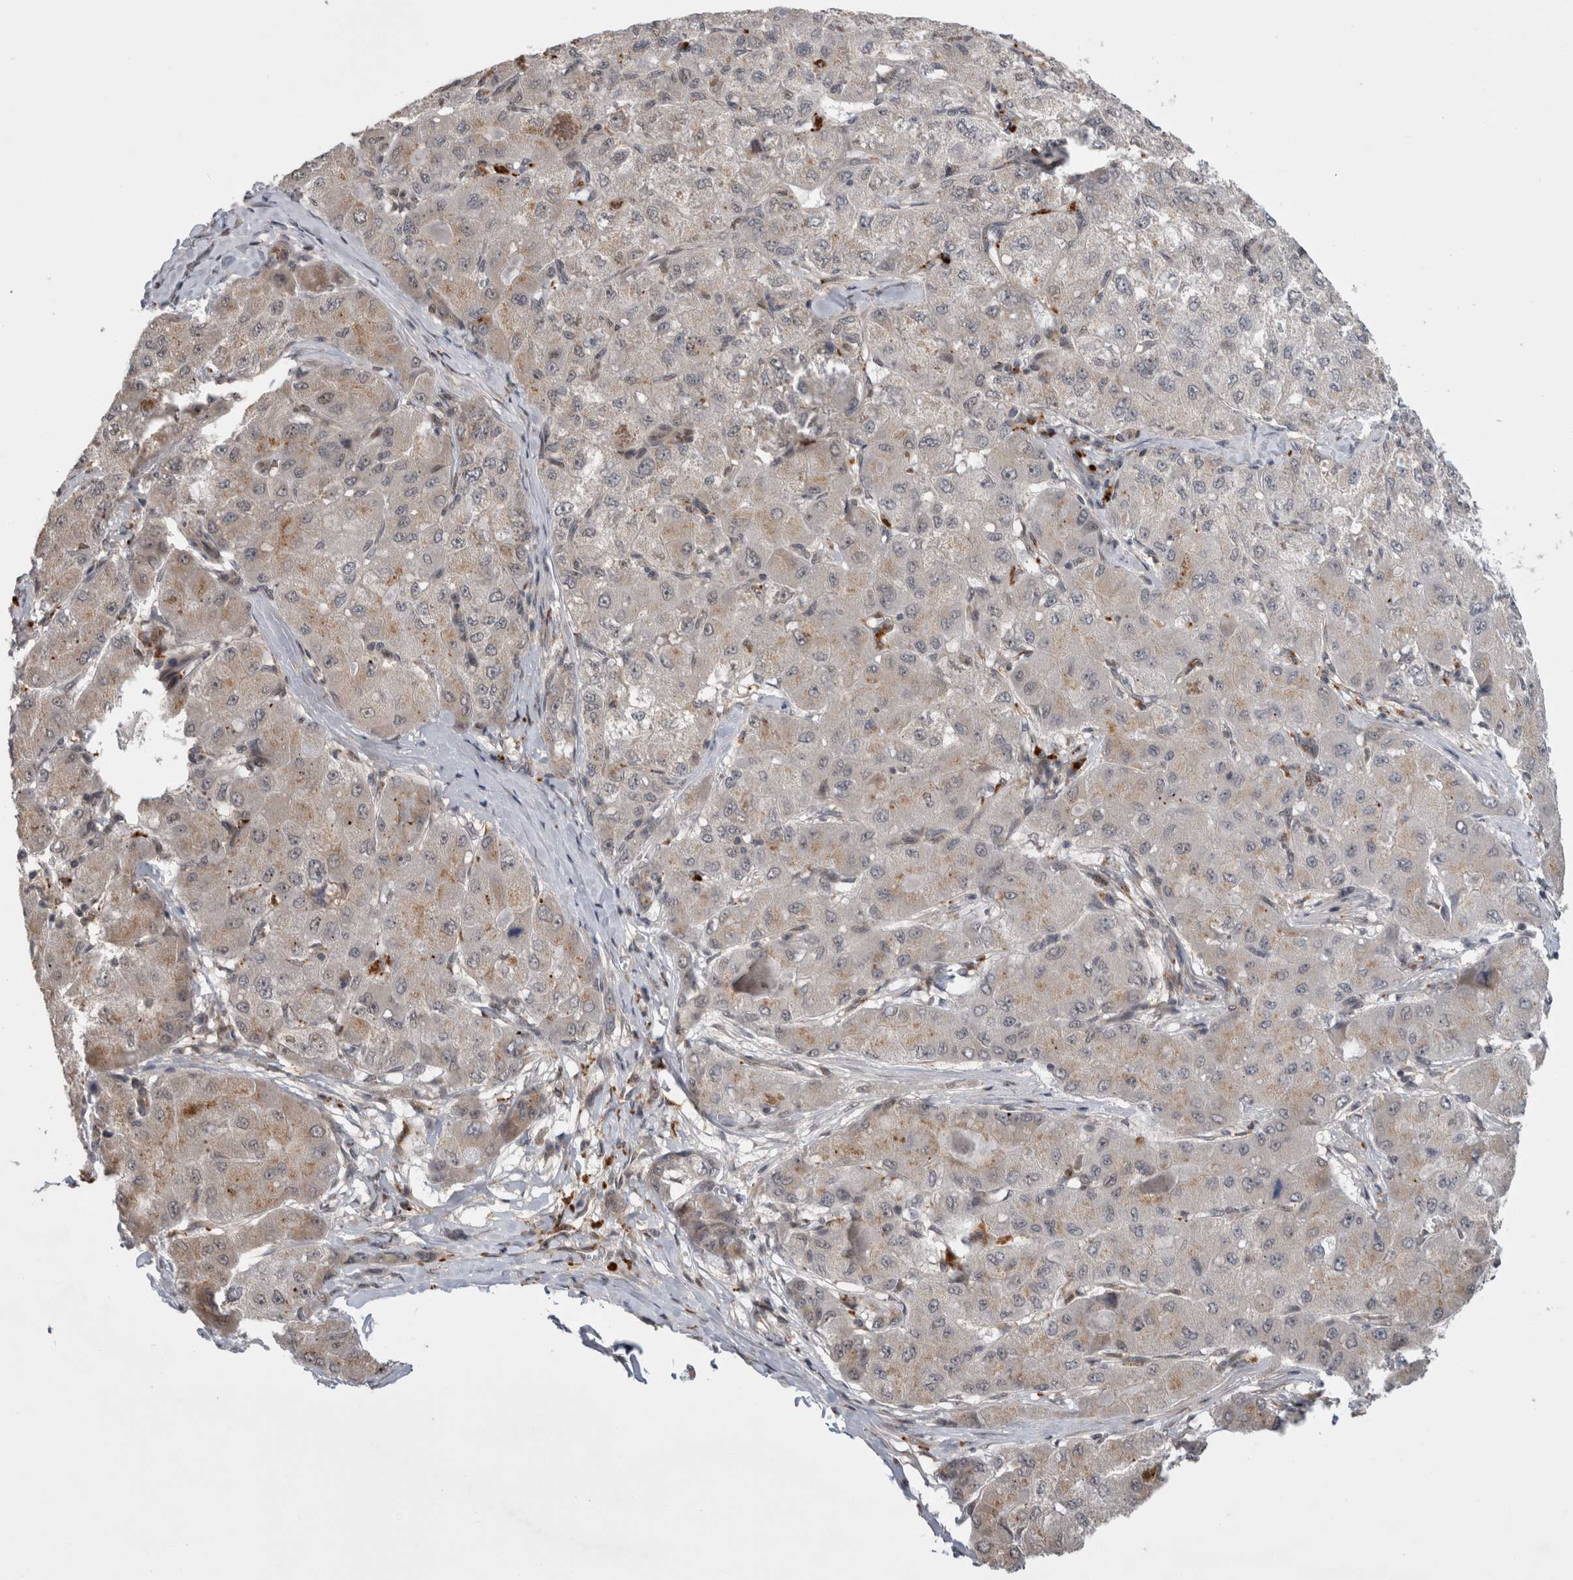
{"staining": {"intensity": "weak", "quantity": "25%-75%", "location": "cytoplasmic/membranous,nuclear"}, "tissue": "liver cancer", "cell_type": "Tumor cells", "image_type": "cancer", "snomed": [{"axis": "morphology", "description": "Carcinoma, Hepatocellular, NOS"}, {"axis": "topography", "description": "Liver"}], "caption": "Protein positivity by IHC exhibits weak cytoplasmic/membranous and nuclear expression in approximately 25%-75% of tumor cells in liver hepatocellular carcinoma. The protein of interest is stained brown, and the nuclei are stained in blue (DAB (3,3'-diaminobenzidine) IHC with brightfield microscopy, high magnification).", "gene": "MTBP", "patient": {"sex": "male", "age": 80}}